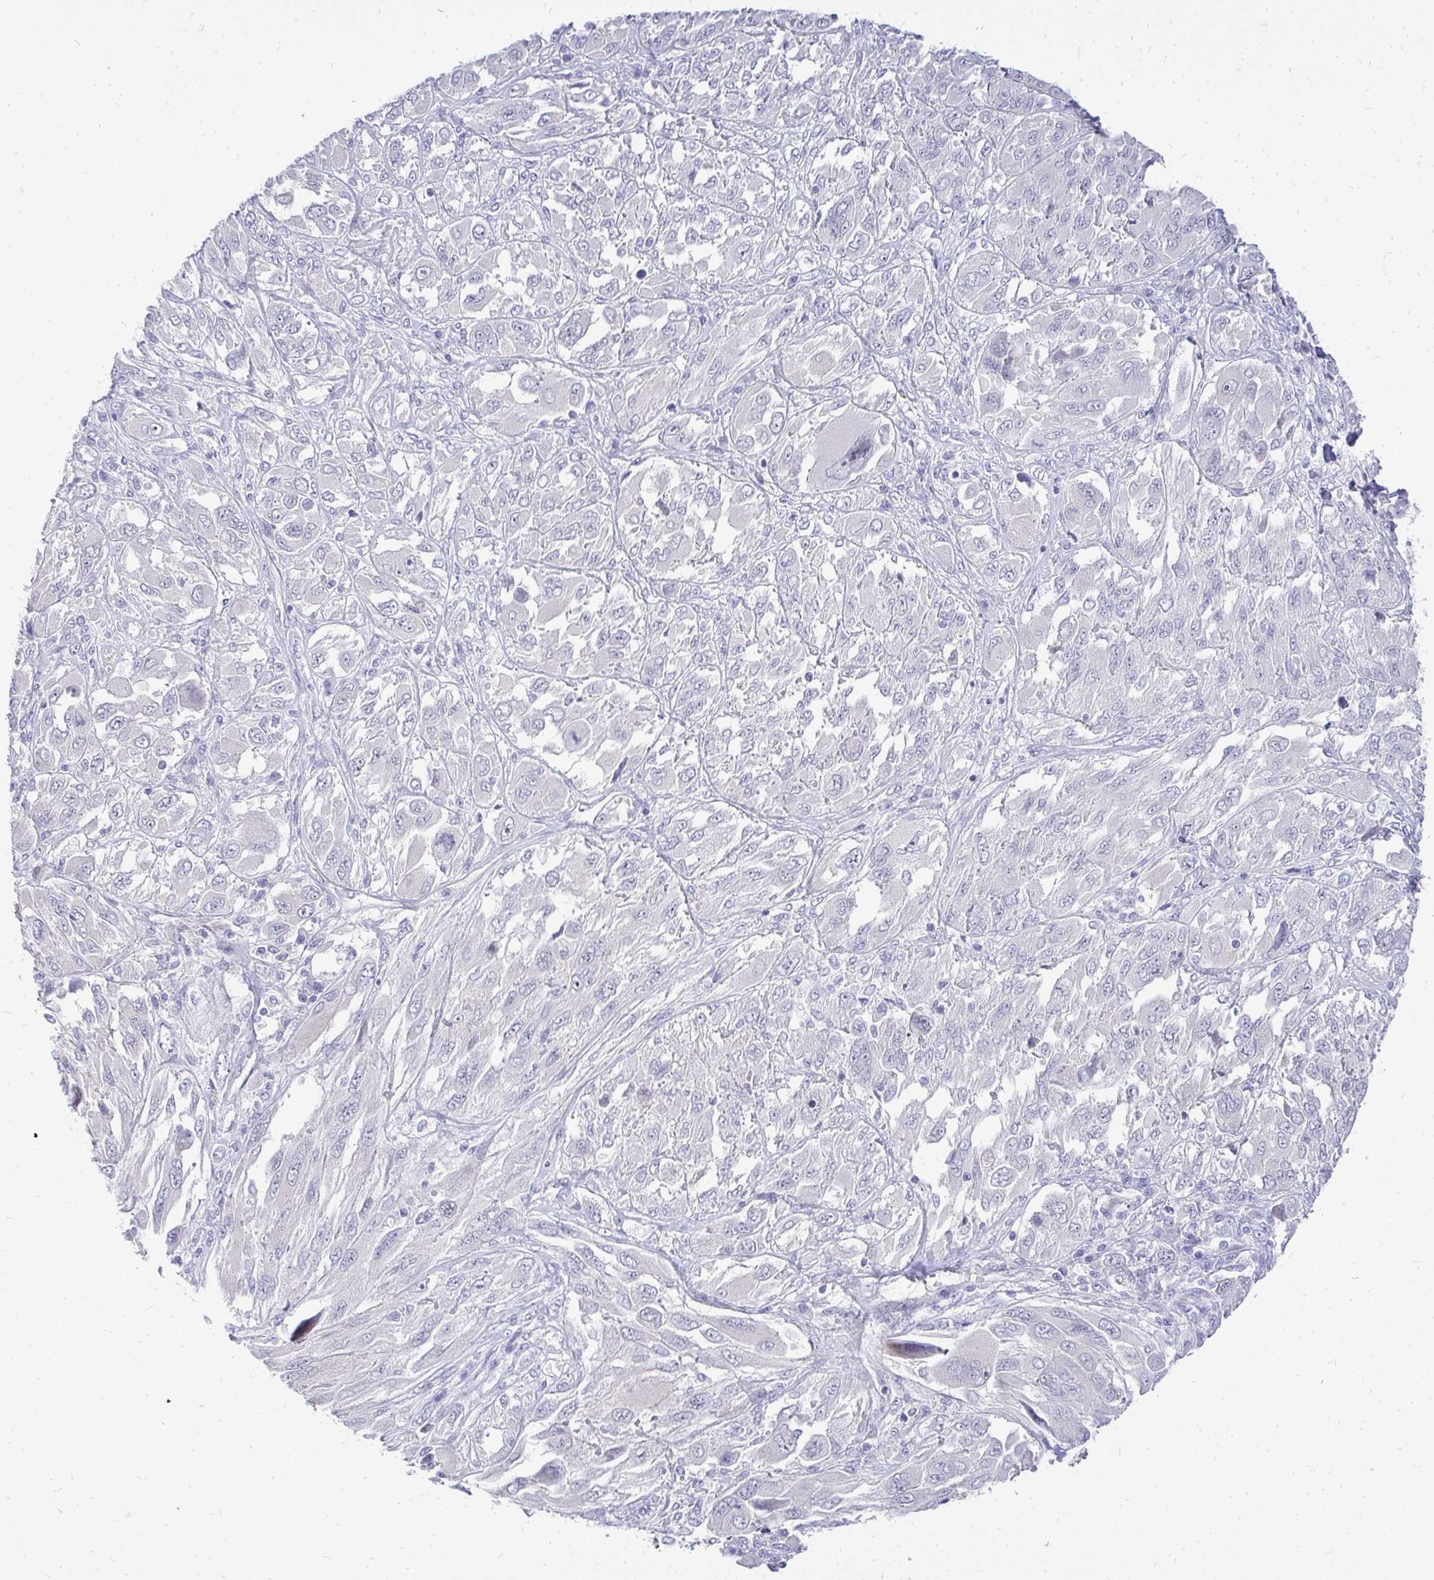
{"staining": {"intensity": "negative", "quantity": "none", "location": "none"}, "tissue": "melanoma", "cell_type": "Tumor cells", "image_type": "cancer", "snomed": [{"axis": "morphology", "description": "Malignant melanoma, NOS"}, {"axis": "topography", "description": "Skin"}], "caption": "This is a photomicrograph of IHC staining of melanoma, which shows no staining in tumor cells.", "gene": "OR8D1", "patient": {"sex": "female", "age": 91}}